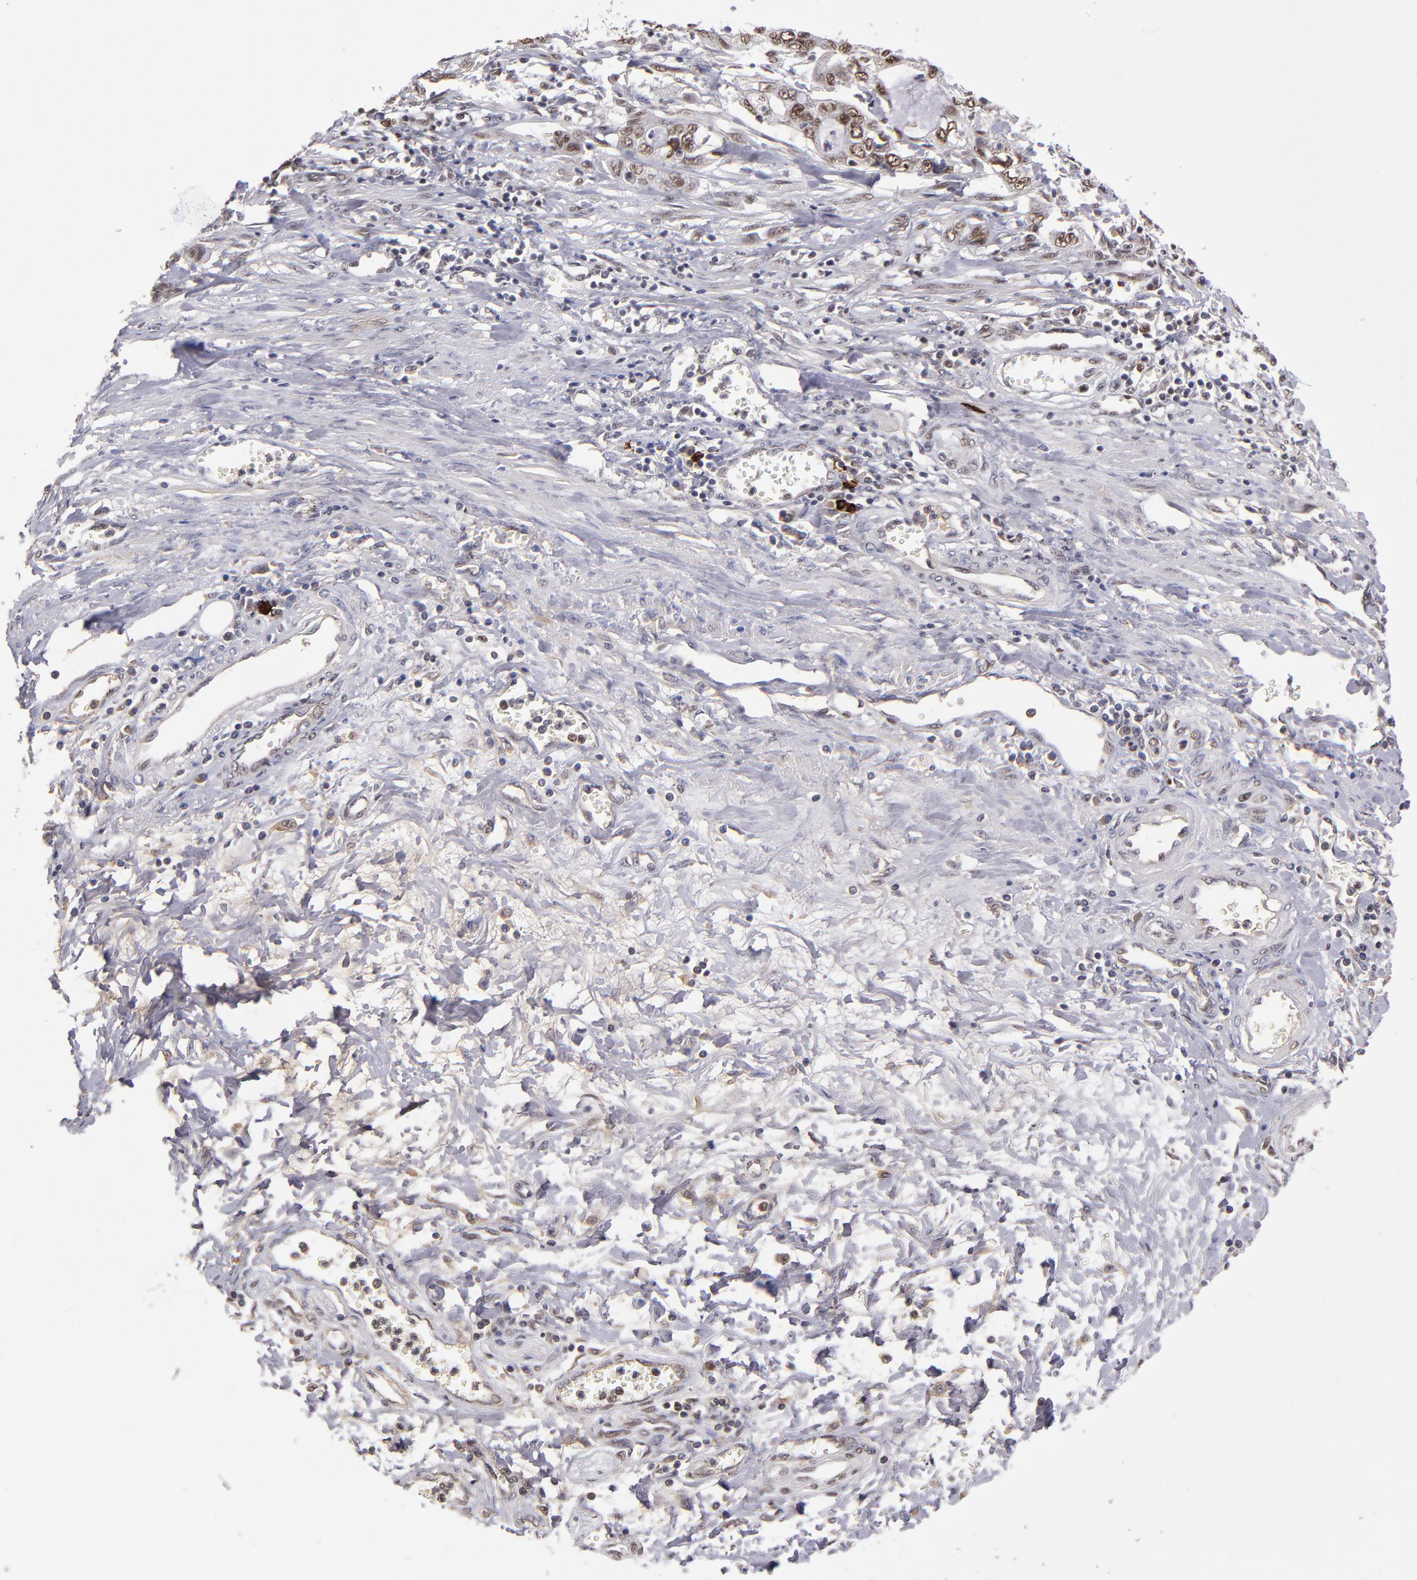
{"staining": {"intensity": "moderate", "quantity": ">75%", "location": "cytoplasmic/membranous,nuclear"}, "tissue": "stomach cancer", "cell_type": "Tumor cells", "image_type": "cancer", "snomed": [{"axis": "morphology", "description": "Adenocarcinoma, NOS"}, {"axis": "topography", "description": "Stomach, upper"}], "caption": "An IHC photomicrograph of tumor tissue is shown. Protein staining in brown labels moderate cytoplasmic/membranous and nuclear positivity in stomach cancer (adenocarcinoma) within tumor cells.", "gene": "EP300", "patient": {"sex": "female", "age": 52}}